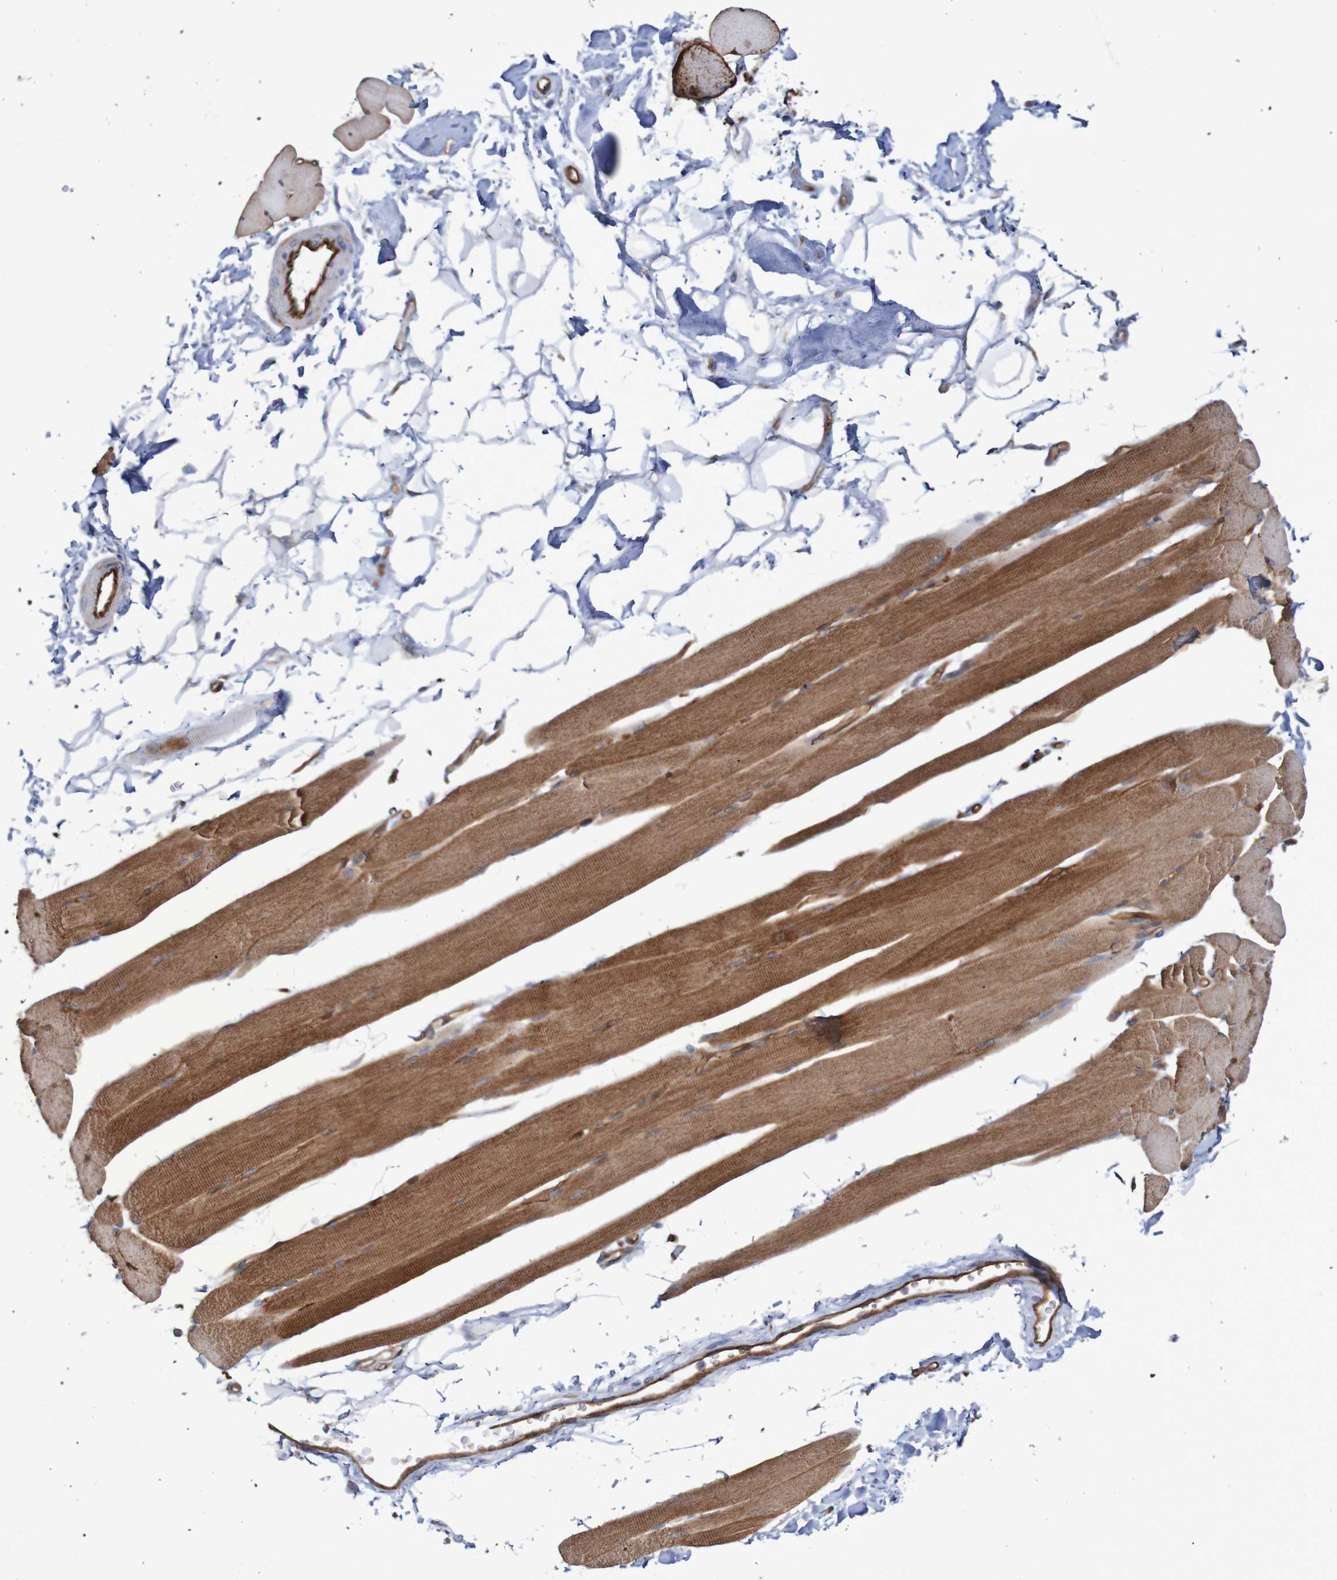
{"staining": {"intensity": "moderate", "quantity": ">75%", "location": "cytoplasmic/membranous"}, "tissue": "skeletal muscle", "cell_type": "Myocytes", "image_type": "normal", "snomed": [{"axis": "morphology", "description": "Normal tissue, NOS"}, {"axis": "topography", "description": "Skeletal muscle"}, {"axis": "topography", "description": "Peripheral nerve tissue"}], "caption": "Immunohistochemistry (IHC) staining of unremarkable skeletal muscle, which demonstrates medium levels of moderate cytoplasmic/membranous positivity in about >75% of myocytes indicating moderate cytoplasmic/membranous protein expression. The staining was performed using DAB (brown) for protein detection and nuclei were counterstained in hematoxylin (blue).", "gene": "MMEL1", "patient": {"sex": "female", "age": 84}}